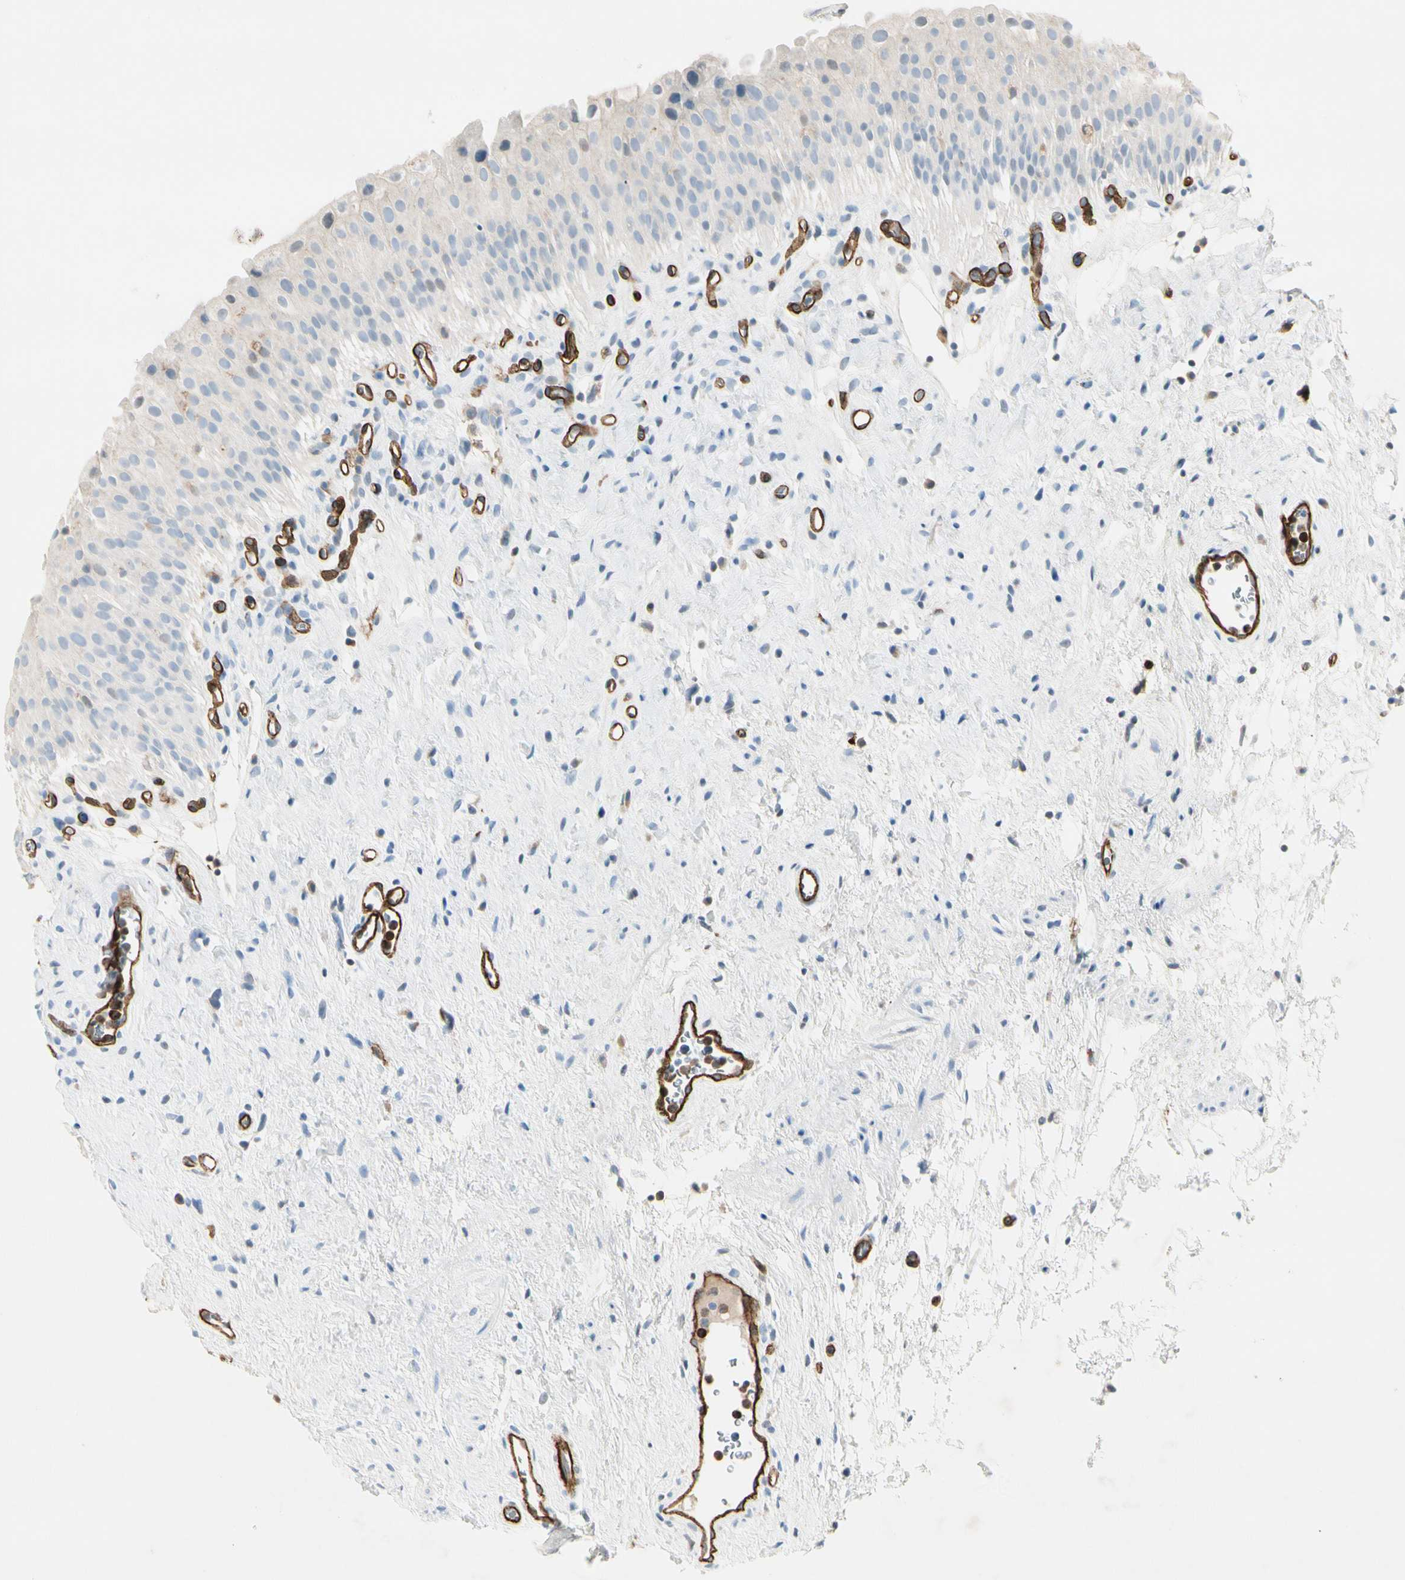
{"staining": {"intensity": "negative", "quantity": "none", "location": "none"}, "tissue": "urinary bladder", "cell_type": "Urothelial cells", "image_type": "normal", "snomed": [{"axis": "morphology", "description": "Normal tissue, NOS"}, {"axis": "morphology", "description": "Urothelial carcinoma, High grade"}, {"axis": "topography", "description": "Urinary bladder"}], "caption": "Urothelial cells show no significant protein expression in benign urinary bladder. The staining was performed using DAB (3,3'-diaminobenzidine) to visualize the protein expression in brown, while the nuclei were stained in blue with hematoxylin (Magnification: 20x).", "gene": "CD93", "patient": {"sex": "male", "age": 46}}